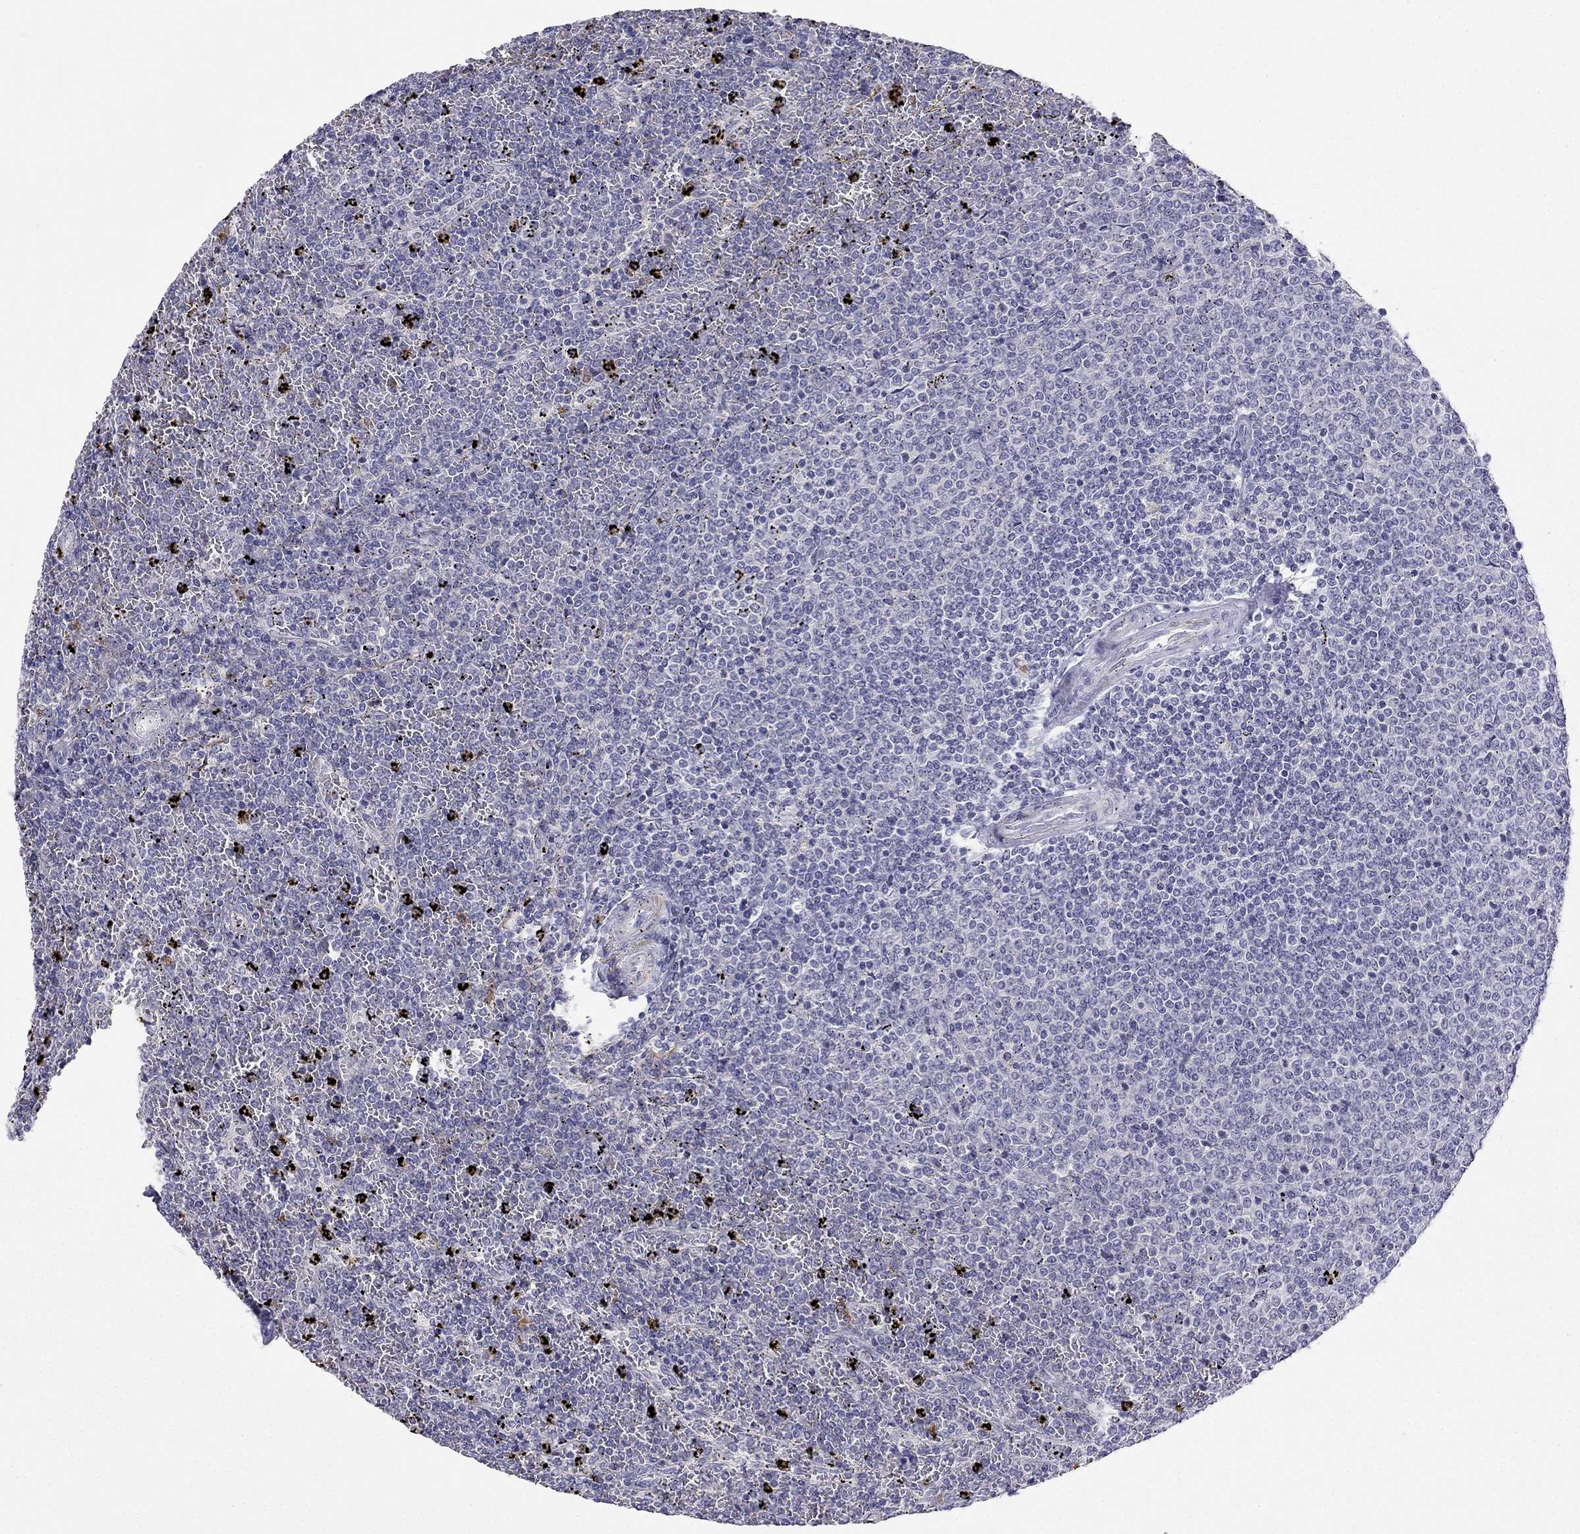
{"staining": {"intensity": "negative", "quantity": "none", "location": "none"}, "tissue": "lymphoma", "cell_type": "Tumor cells", "image_type": "cancer", "snomed": [{"axis": "morphology", "description": "Malignant lymphoma, non-Hodgkin's type, Low grade"}, {"axis": "topography", "description": "Spleen"}], "caption": "The histopathology image reveals no significant positivity in tumor cells of low-grade malignant lymphoma, non-Hodgkin's type.", "gene": "C16orf89", "patient": {"sex": "female", "age": 77}}